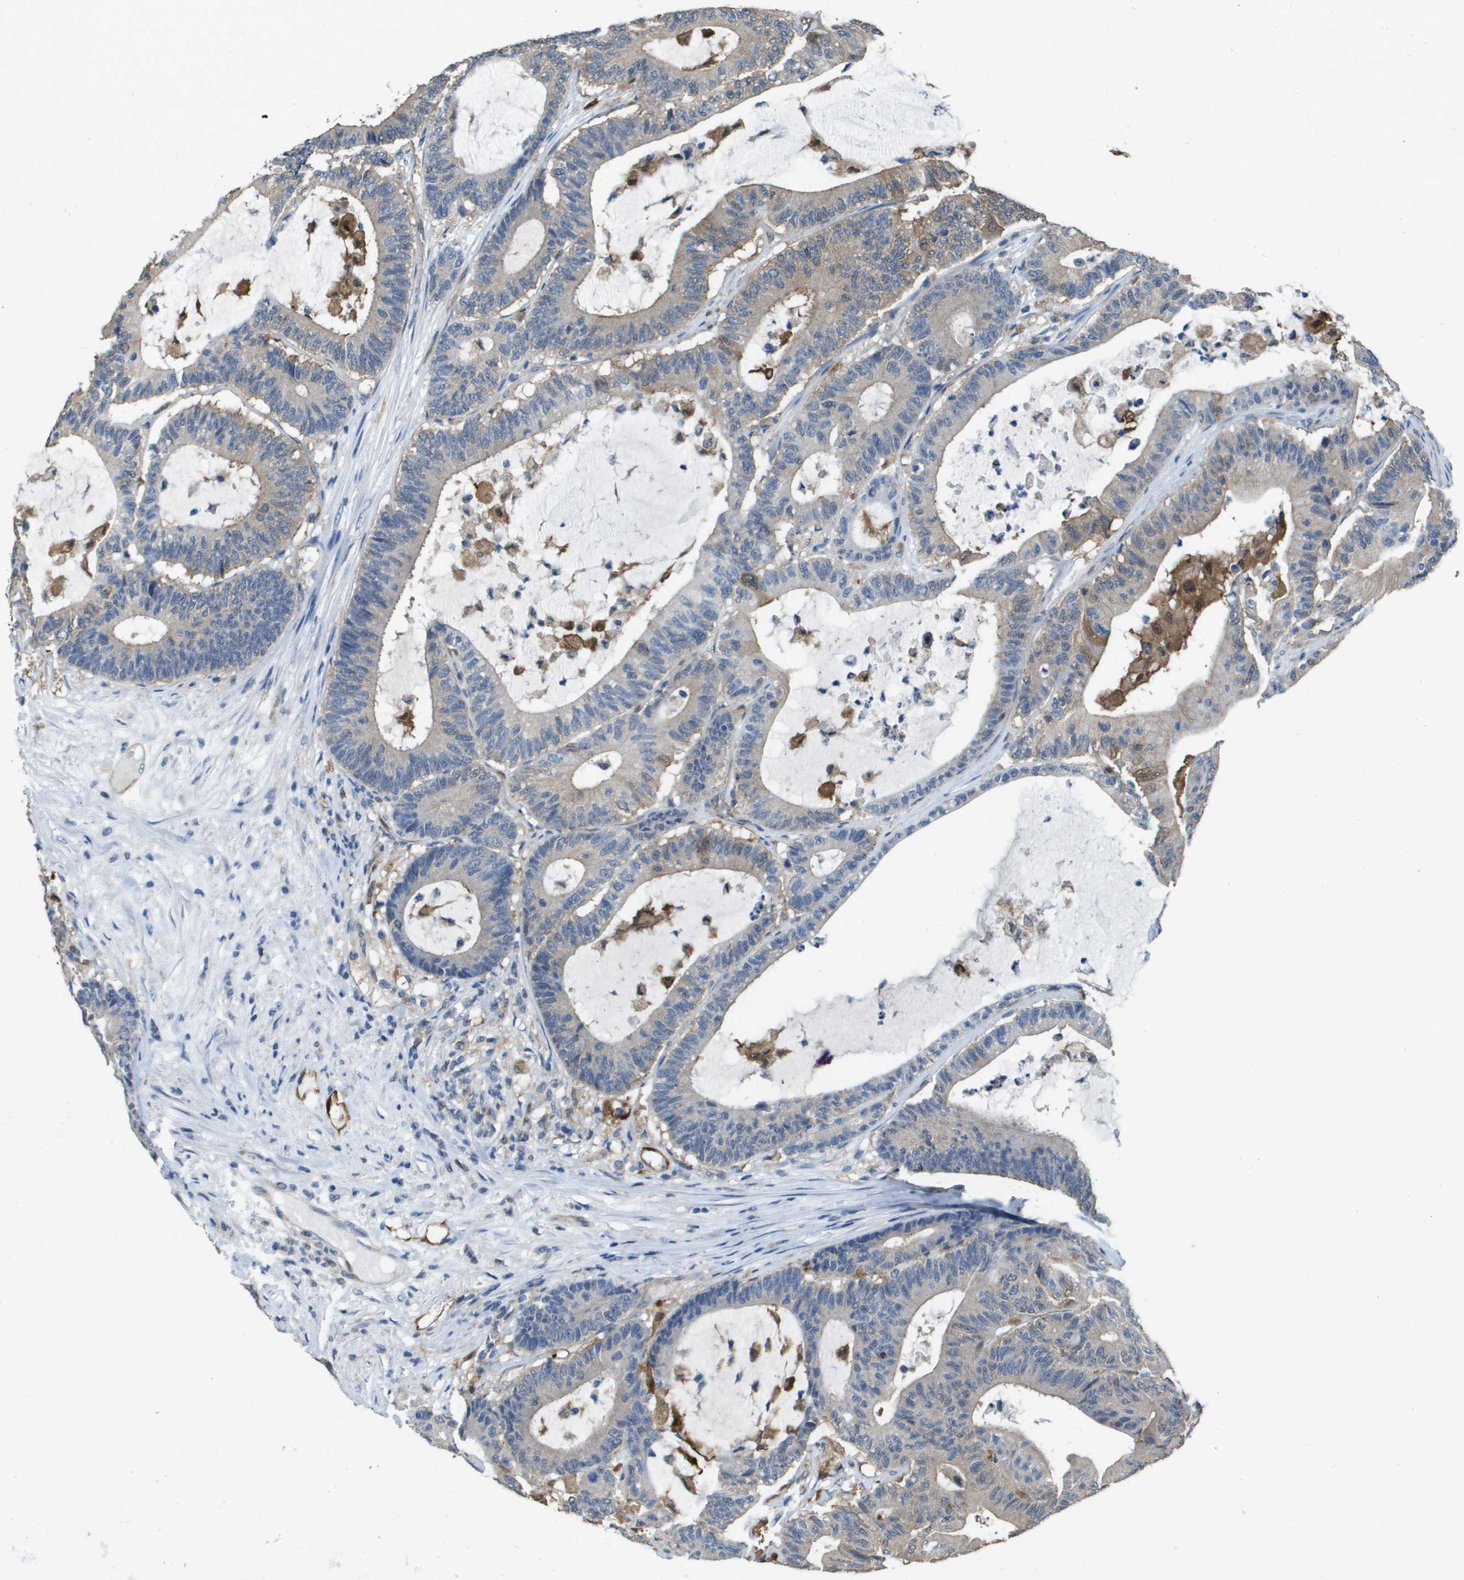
{"staining": {"intensity": "weak", "quantity": "25%-75%", "location": "cytoplasmic/membranous"}, "tissue": "colorectal cancer", "cell_type": "Tumor cells", "image_type": "cancer", "snomed": [{"axis": "morphology", "description": "Adenocarcinoma, NOS"}, {"axis": "topography", "description": "Colon"}], "caption": "Immunohistochemical staining of adenocarcinoma (colorectal) exhibits weak cytoplasmic/membranous protein positivity in approximately 25%-75% of tumor cells. The staining is performed using DAB (3,3'-diaminobenzidine) brown chromogen to label protein expression. The nuclei are counter-stained blue using hematoxylin.", "gene": "FABP5", "patient": {"sex": "female", "age": 84}}